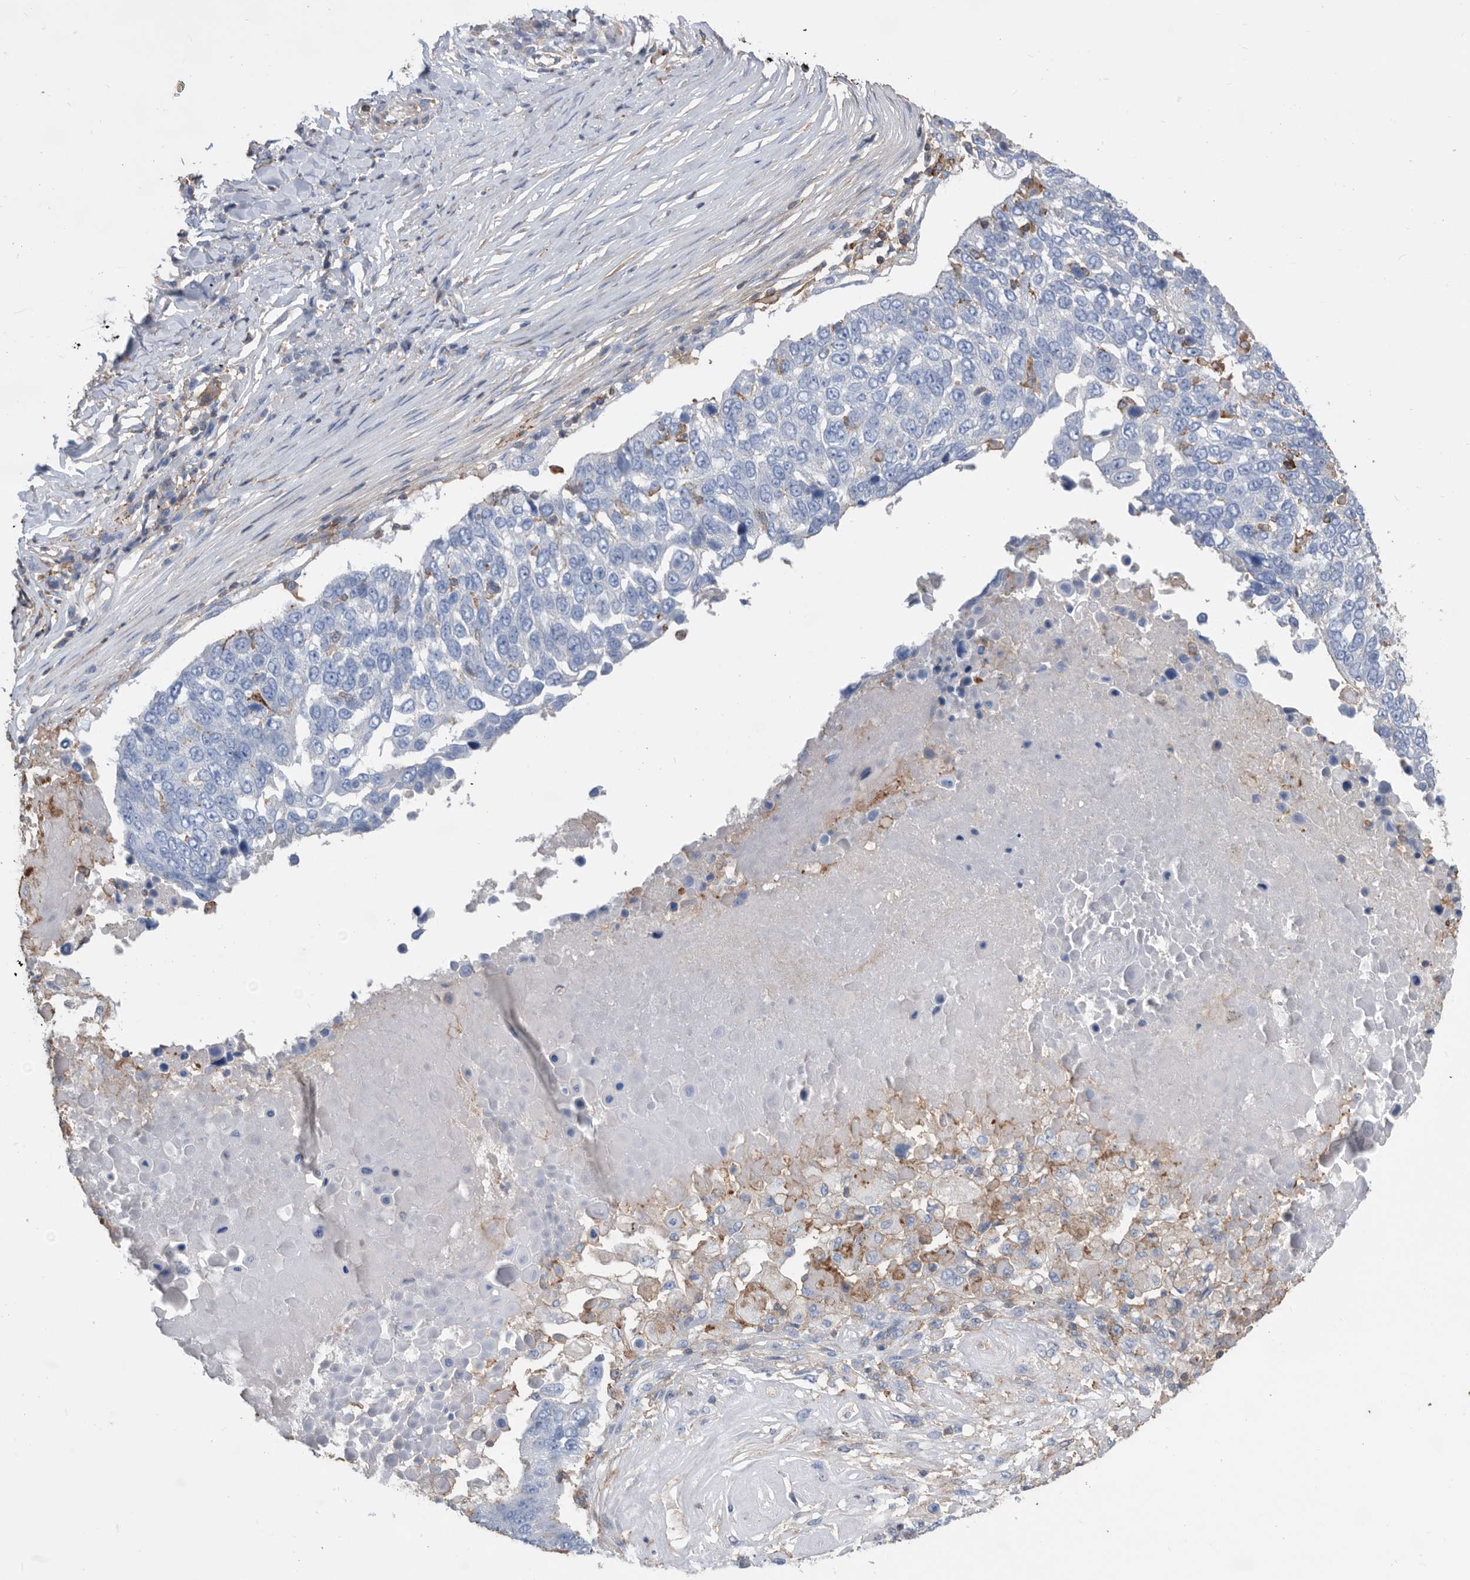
{"staining": {"intensity": "negative", "quantity": "none", "location": "none"}, "tissue": "lung cancer", "cell_type": "Tumor cells", "image_type": "cancer", "snomed": [{"axis": "morphology", "description": "Squamous cell carcinoma, NOS"}, {"axis": "topography", "description": "Lung"}], "caption": "Tumor cells show no significant protein positivity in squamous cell carcinoma (lung).", "gene": "MS4A4A", "patient": {"sex": "male", "age": 66}}